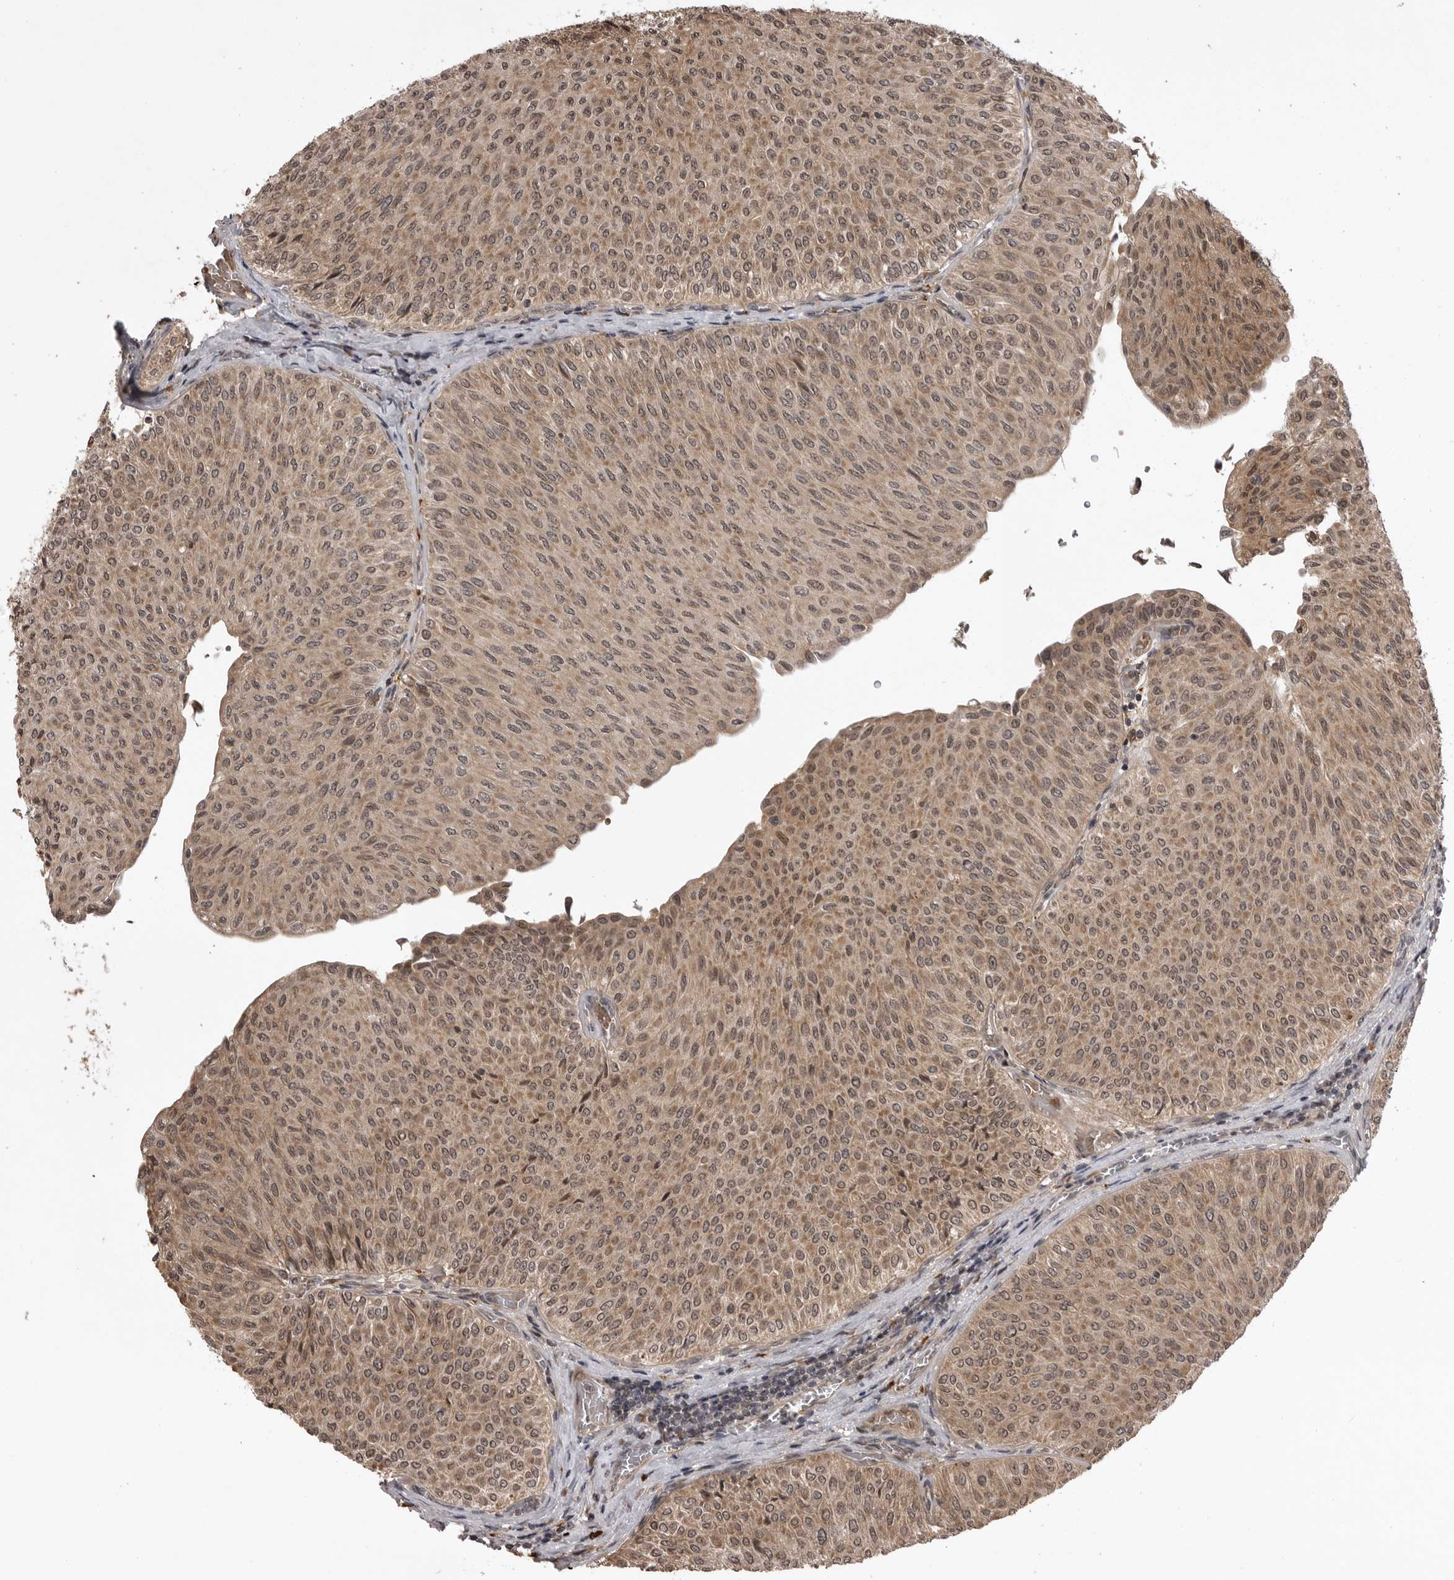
{"staining": {"intensity": "moderate", "quantity": ">75%", "location": "cytoplasmic/membranous,nuclear"}, "tissue": "urothelial cancer", "cell_type": "Tumor cells", "image_type": "cancer", "snomed": [{"axis": "morphology", "description": "Urothelial carcinoma, Low grade"}, {"axis": "topography", "description": "Urinary bladder"}], "caption": "Approximately >75% of tumor cells in urothelial carcinoma (low-grade) show moderate cytoplasmic/membranous and nuclear protein expression as visualized by brown immunohistochemical staining.", "gene": "AKAP7", "patient": {"sex": "male", "age": 78}}